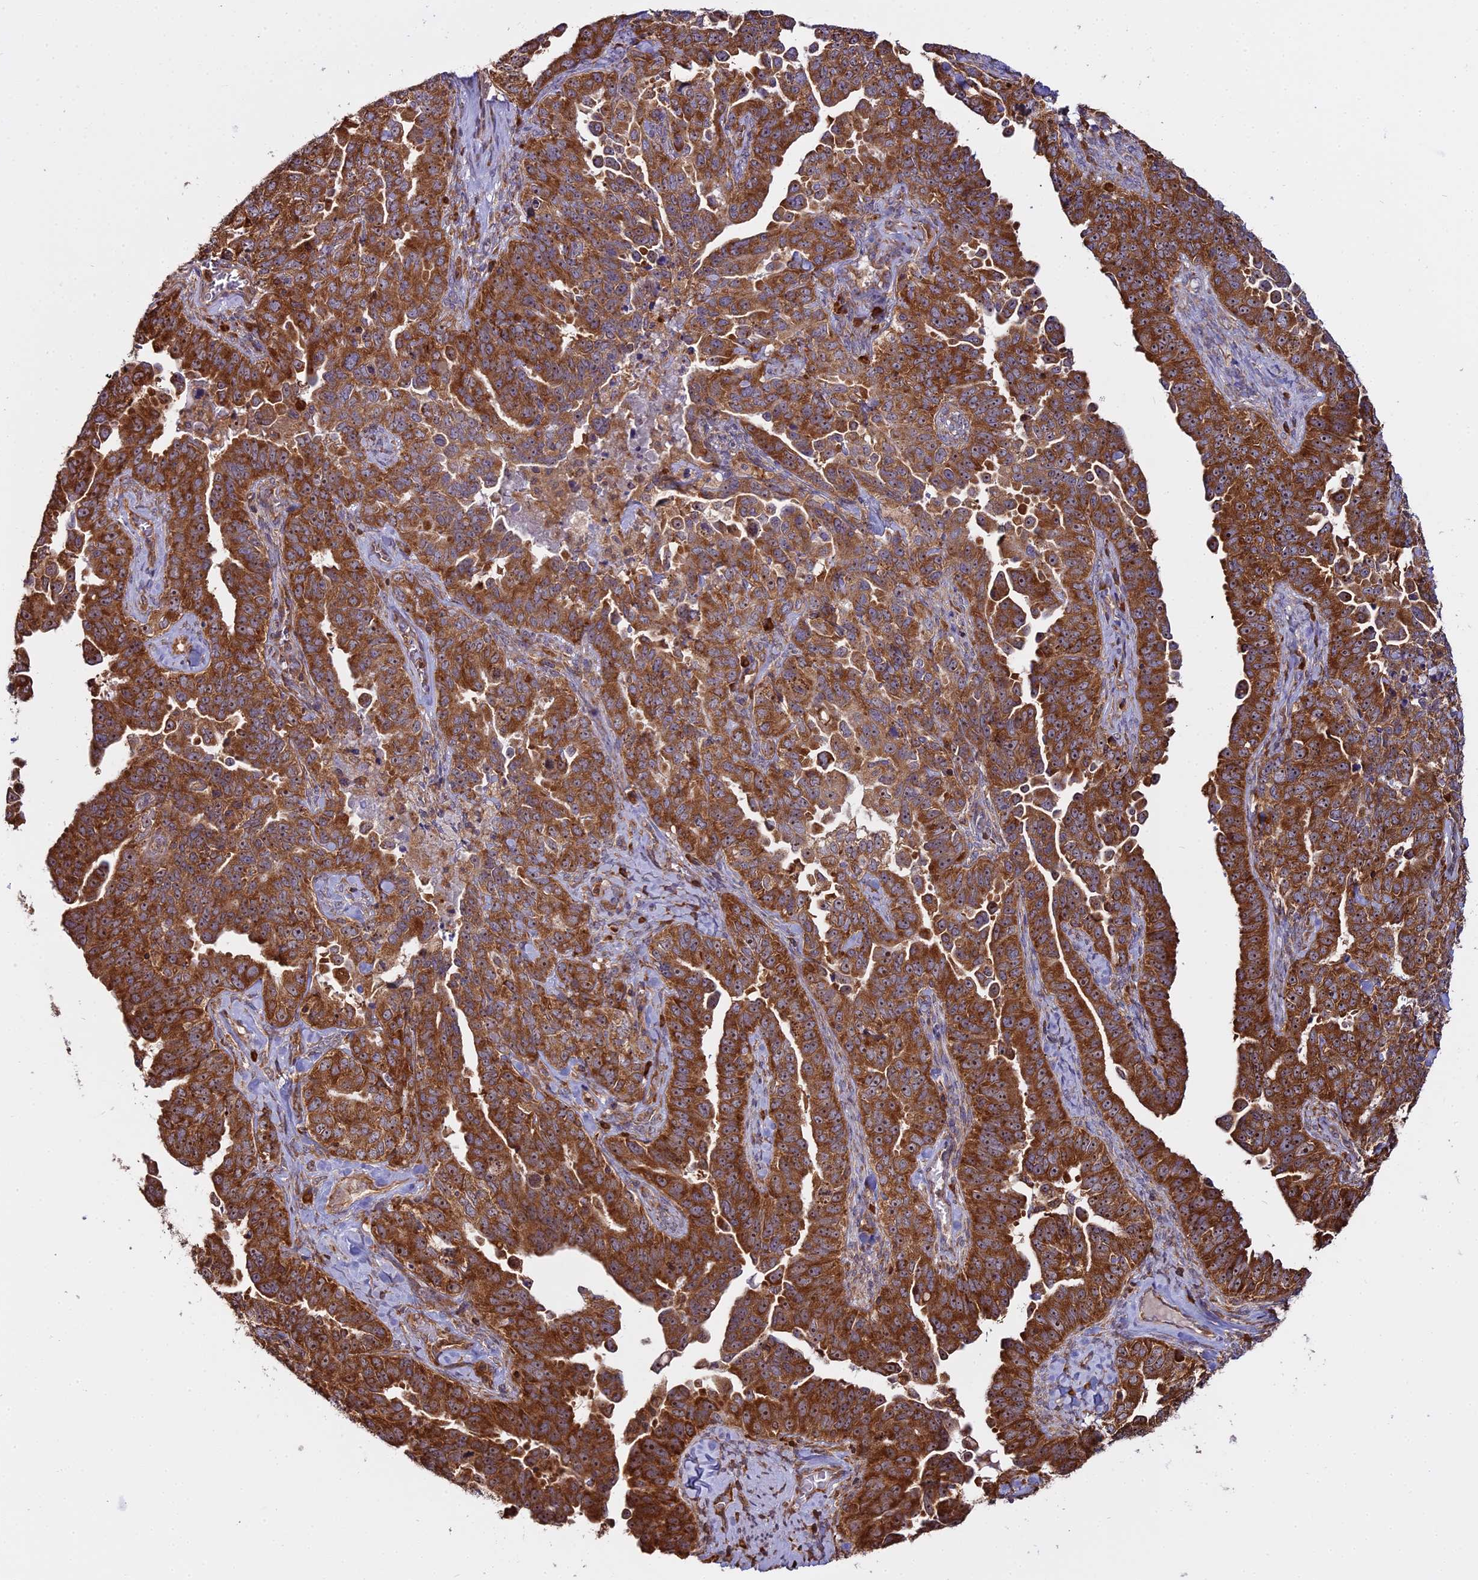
{"staining": {"intensity": "strong", "quantity": ">75%", "location": "cytoplasmic/membranous,nuclear"}, "tissue": "ovarian cancer", "cell_type": "Tumor cells", "image_type": "cancer", "snomed": [{"axis": "morphology", "description": "Carcinoma, endometroid"}, {"axis": "topography", "description": "Ovary"}], "caption": "Human ovarian cancer (endometroid carcinoma) stained for a protein (brown) exhibits strong cytoplasmic/membranous and nuclear positive expression in about >75% of tumor cells.", "gene": "RPL26", "patient": {"sex": "female", "age": 62}}